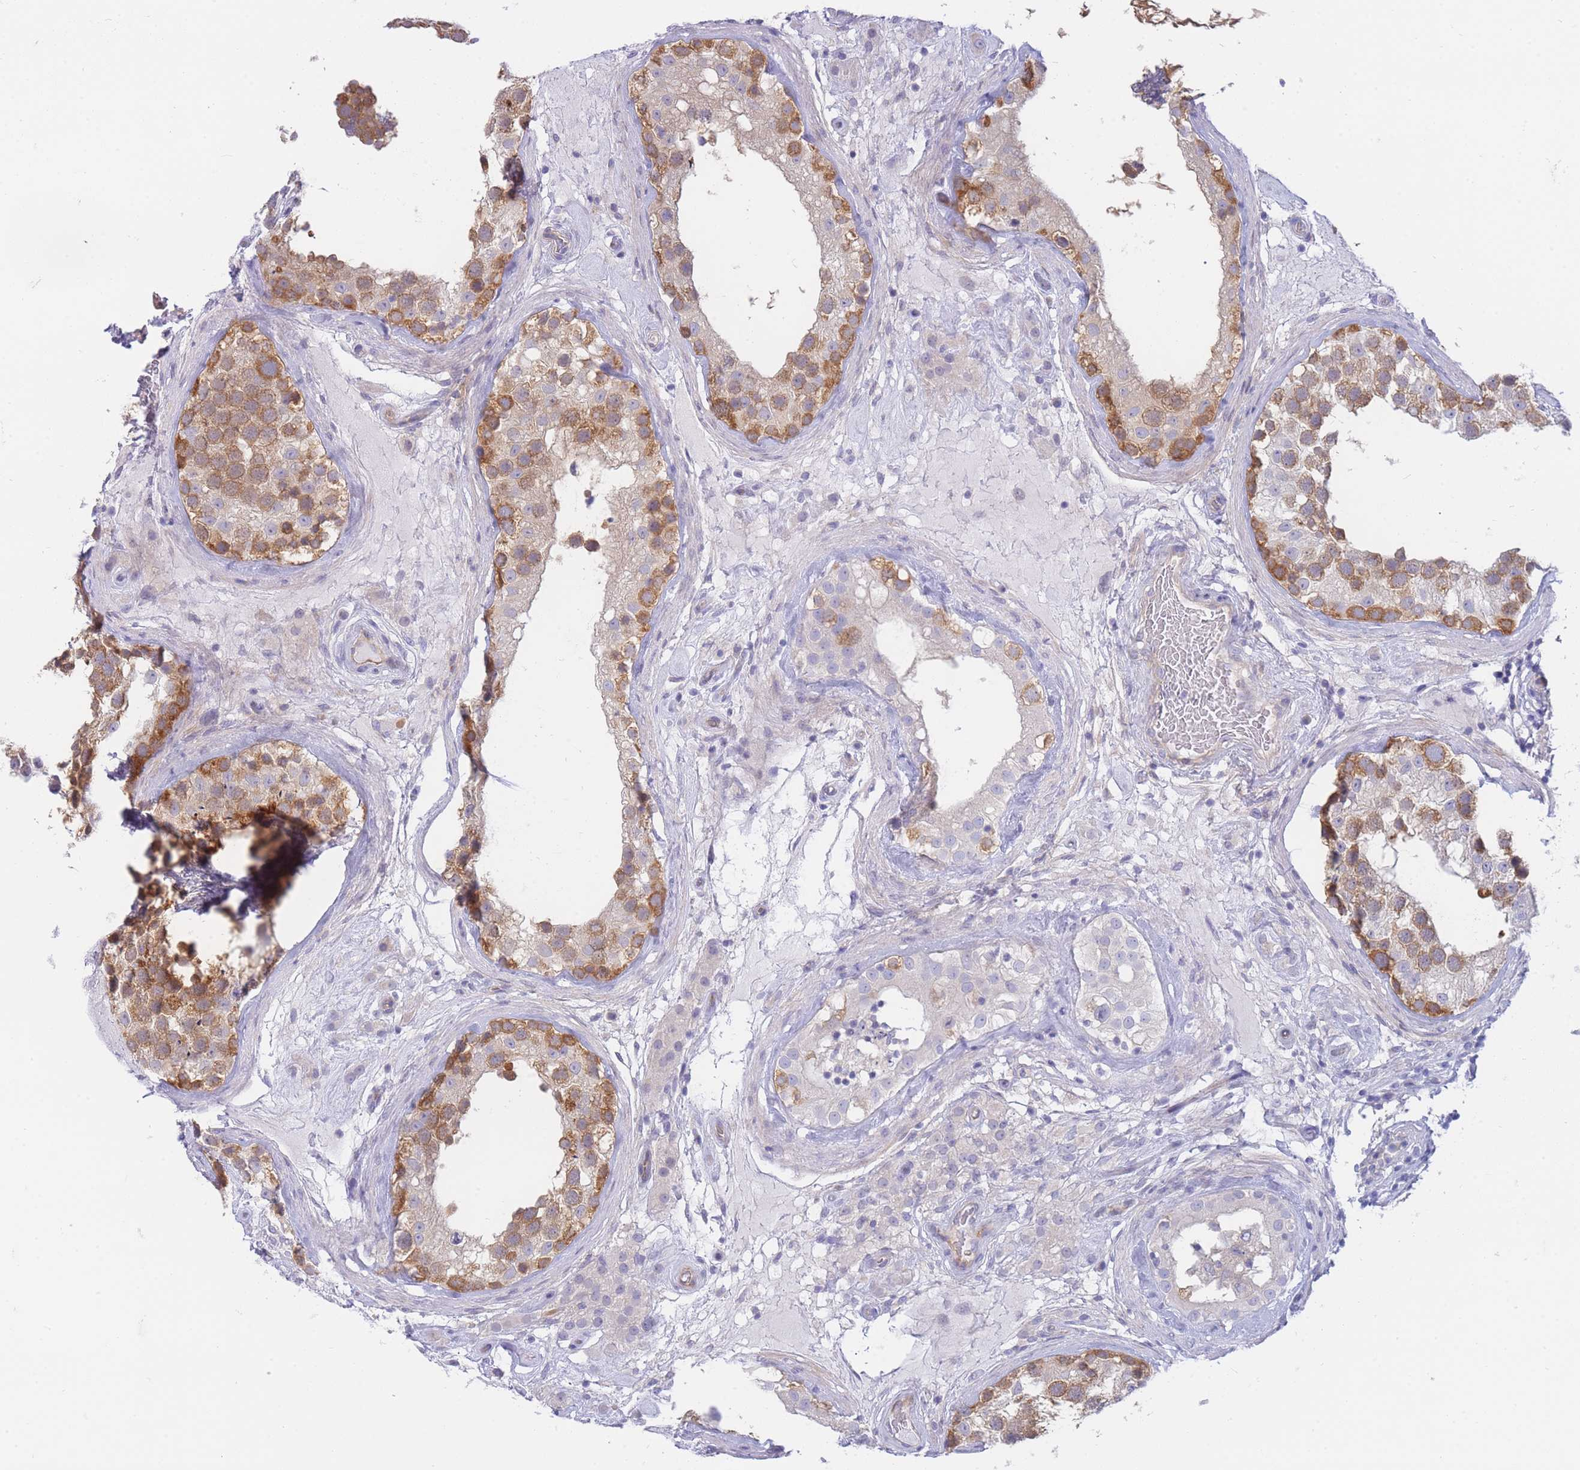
{"staining": {"intensity": "moderate", "quantity": "25%-75%", "location": "cytoplasmic/membranous"}, "tissue": "testis", "cell_type": "Cells in seminiferous ducts", "image_type": "normal", "snomed": [{"axis": "morphology", "description": "Normal tissue, NOS"}, {"axis": "topography", "description": "Testis"}], "caption": "Immunohistochemistry of normal testis reveals medium levels of moderate cytoplasmic/membranous staining in about 25%-75% of cells in seminiferous ducts.", "gene": "SUGT1", "patient": {"sex": "male", "age": 46}}